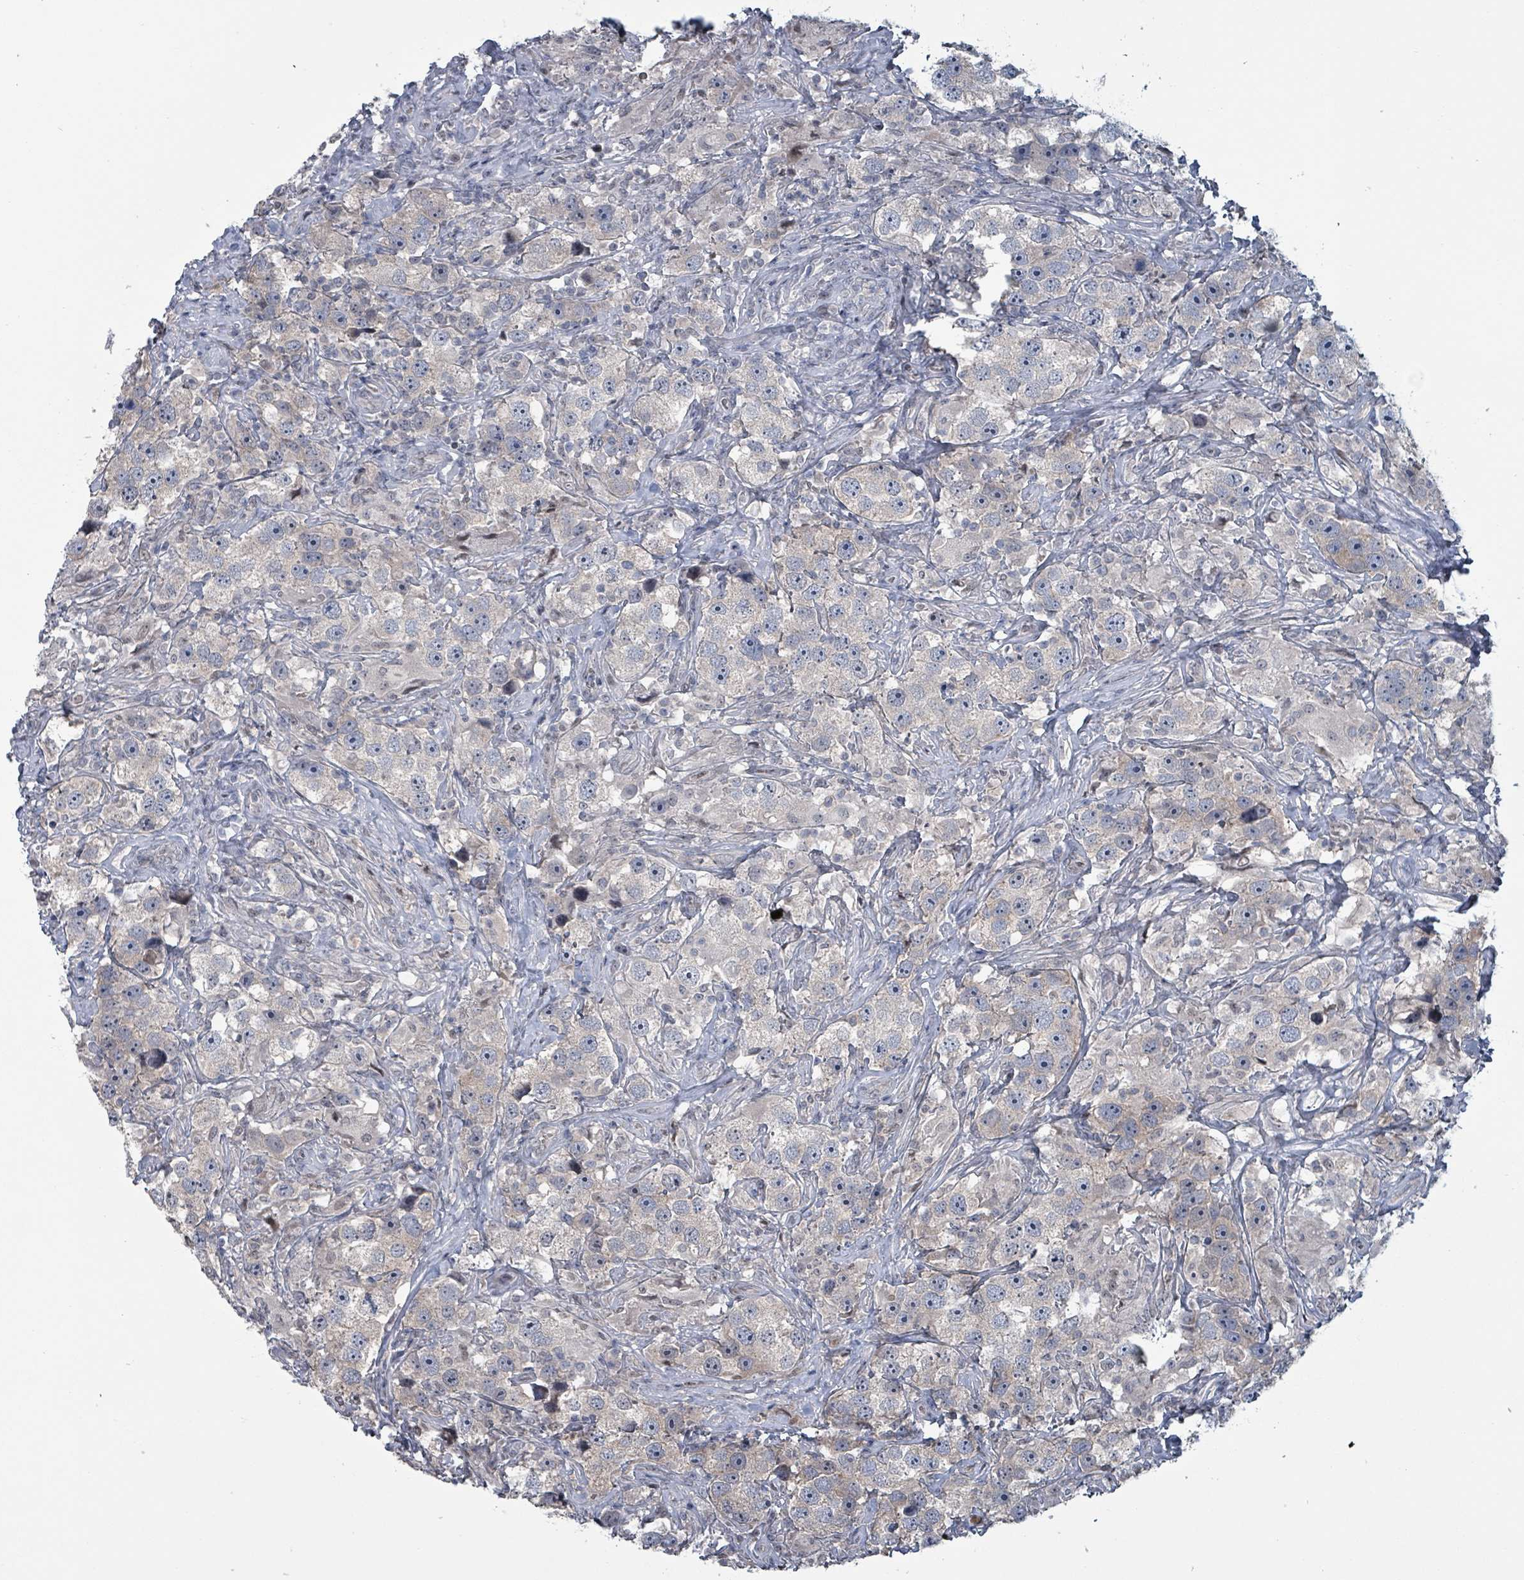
{"staining": {"intensity": "weak", "quantity": "25%-75%", "location": "cytoplasmic/membranous"}, "tissue": "testis cancer", "cell_type": "Tumor cells", "image_type": "cancer", "snomed": [{"axis": "morphology", "description": "Seminoma, NOS"}, {"axis": "topography", "description": "Testis"}], "caption": "Immunohistochemistry histopathology image of neoplastic tissue: human testis seminoma stained using immunohistochemistry (IHC) demonstrates low levels of weak protein expression localized specifically in the cytoplasmic/membranous of tumor cells, appearing as a cytoplasmic/membranous brown color.", "gene": "BIVM", "patient": {"sex": "male", "age": 49}}